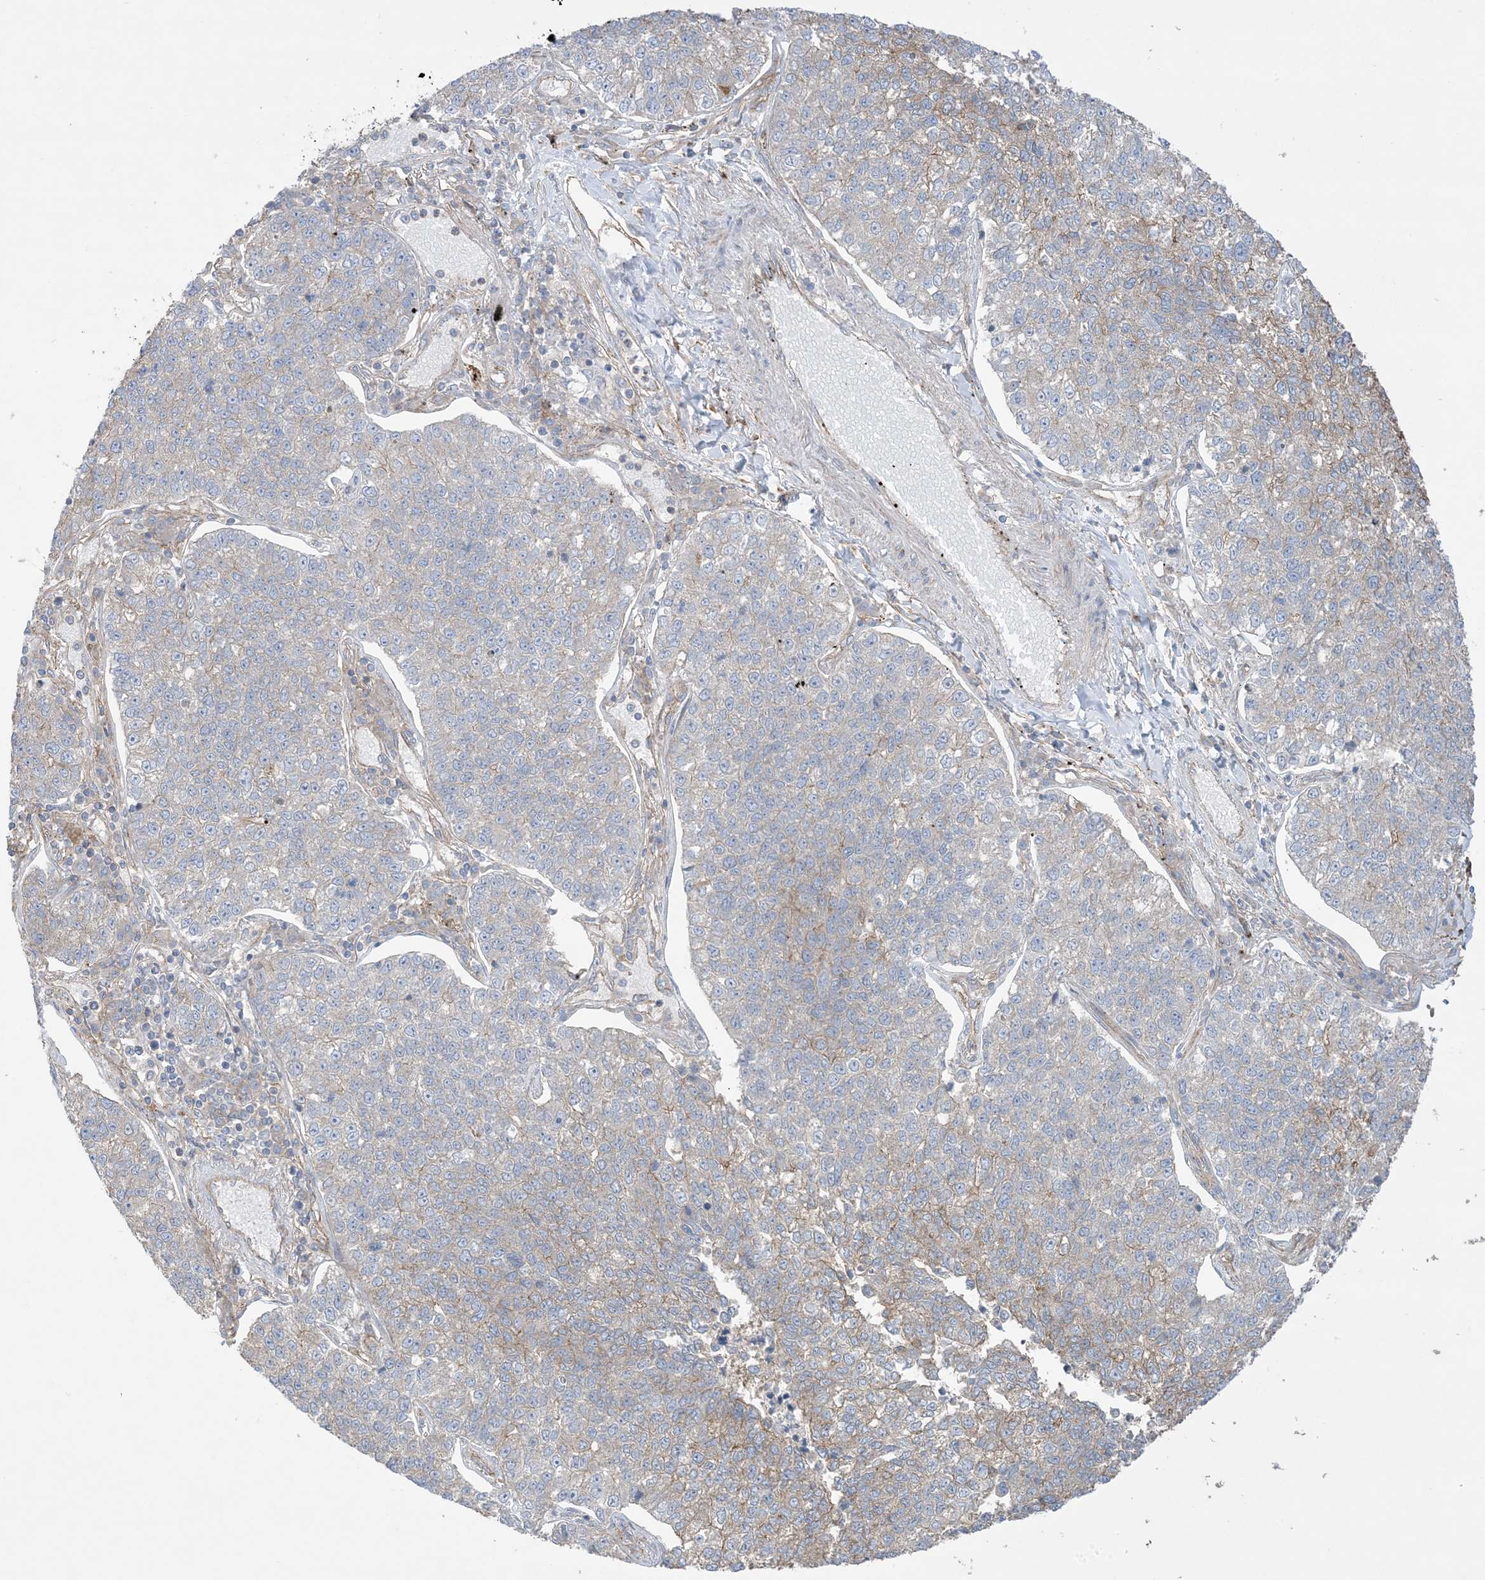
{"staining": {"intensity": "weak", "quantity": "<25%", "location": "cytoplasmic/membranous"}, "tissue": "lung cancer", "cell_type": "Tumor cells", "image_type": "cancer", "snomed": [{"axis": "morphology", "description": "Adenocarcinoma, NOS"}, {"axis": "topography", "description": "Lung"}], "caption": "Immunohistochemistry image of adenocarcinoma (lung) stained for a protein (brown), which shows no expression in tumor cells.", "gene": "CCNY", "patient": {"sex": "male", "age": 49}}